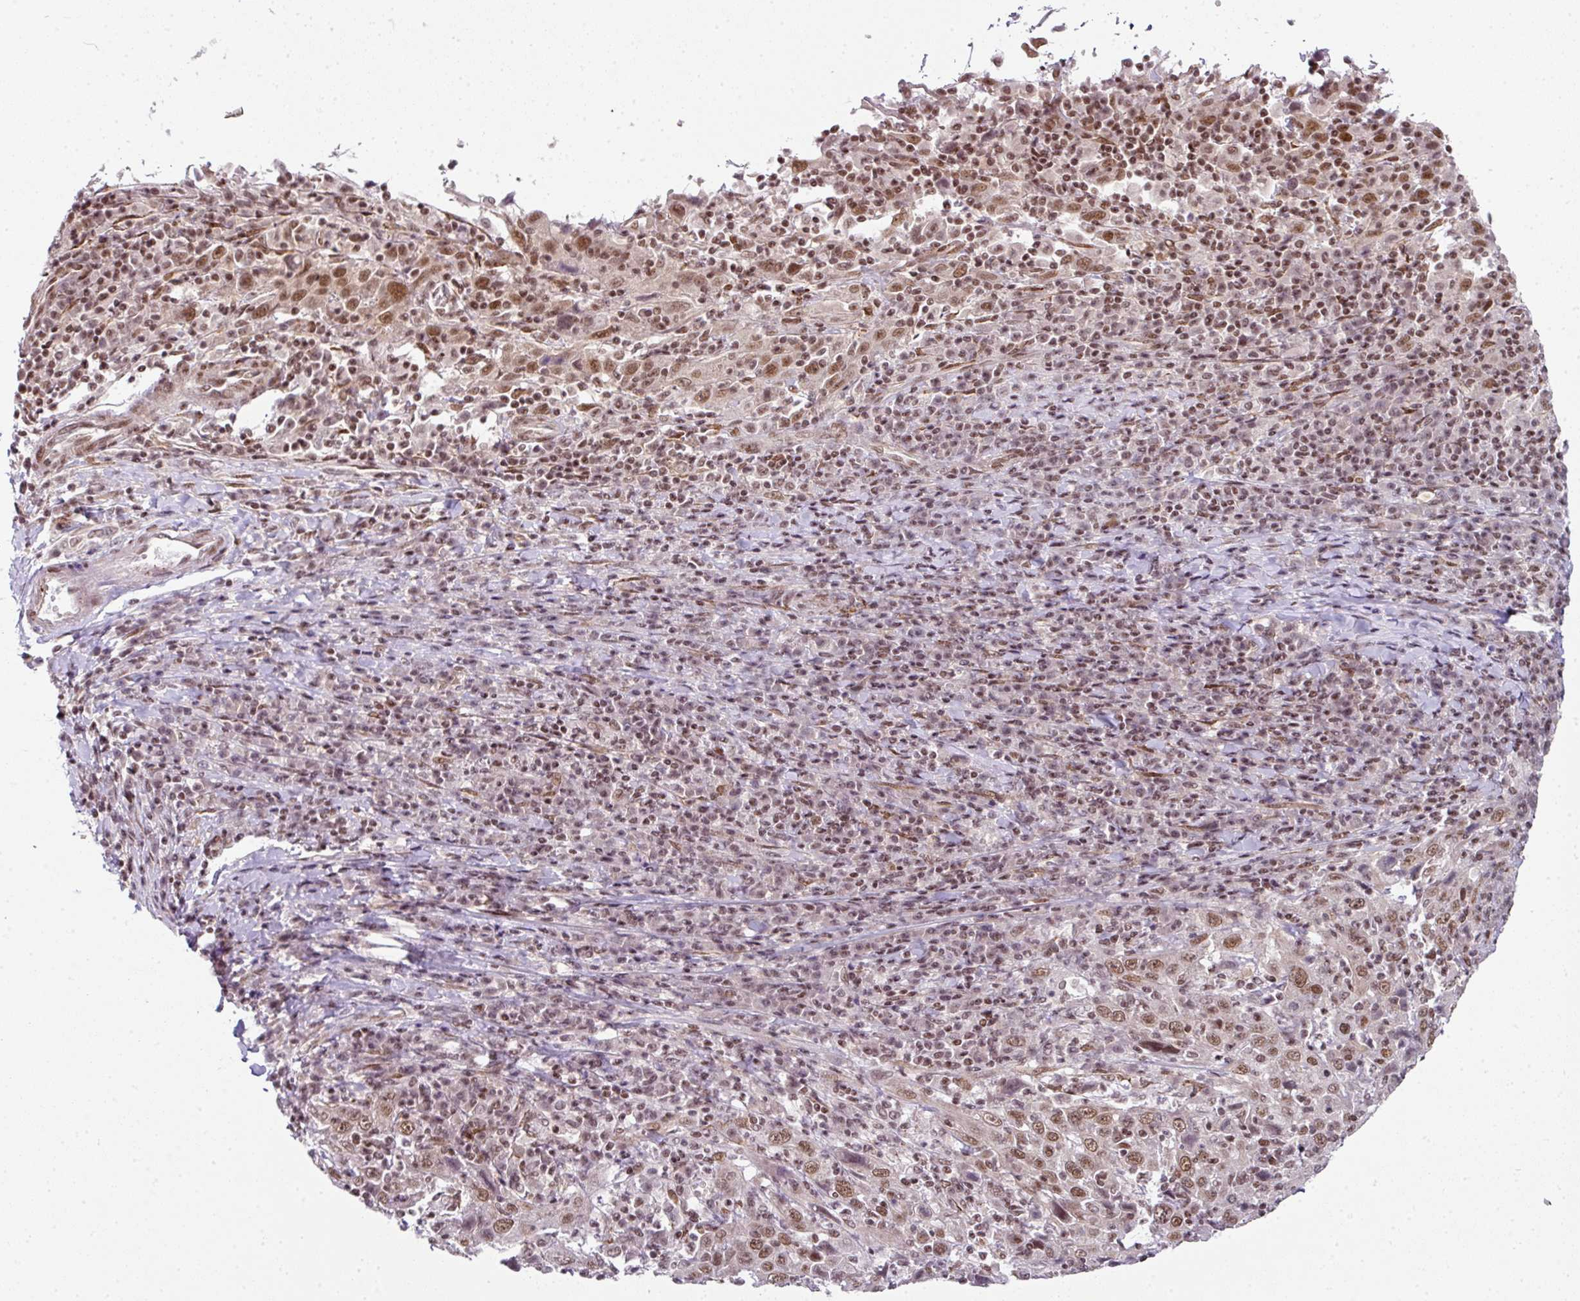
{"staining": {"intensity": "moderate", "quantity": ">75%", "location": "nuclear"}, "tissue": "cervical cancer", "cell_type": "Tumor cells", "image_type": "cancer", "snomed": [{"axis": "morphology", "description": "Squamous cell carcinoma, NOS"}, {"axis": "topography", "description": "Cervix"}], "caption": "DAB immunohistochemical staining of cervical squamous cell carcinoma shows moderate nuclear protein expression in about >75% of tumor cells.", "gene": "NFYA", "patient": {"sex": "female", "age": 46}}